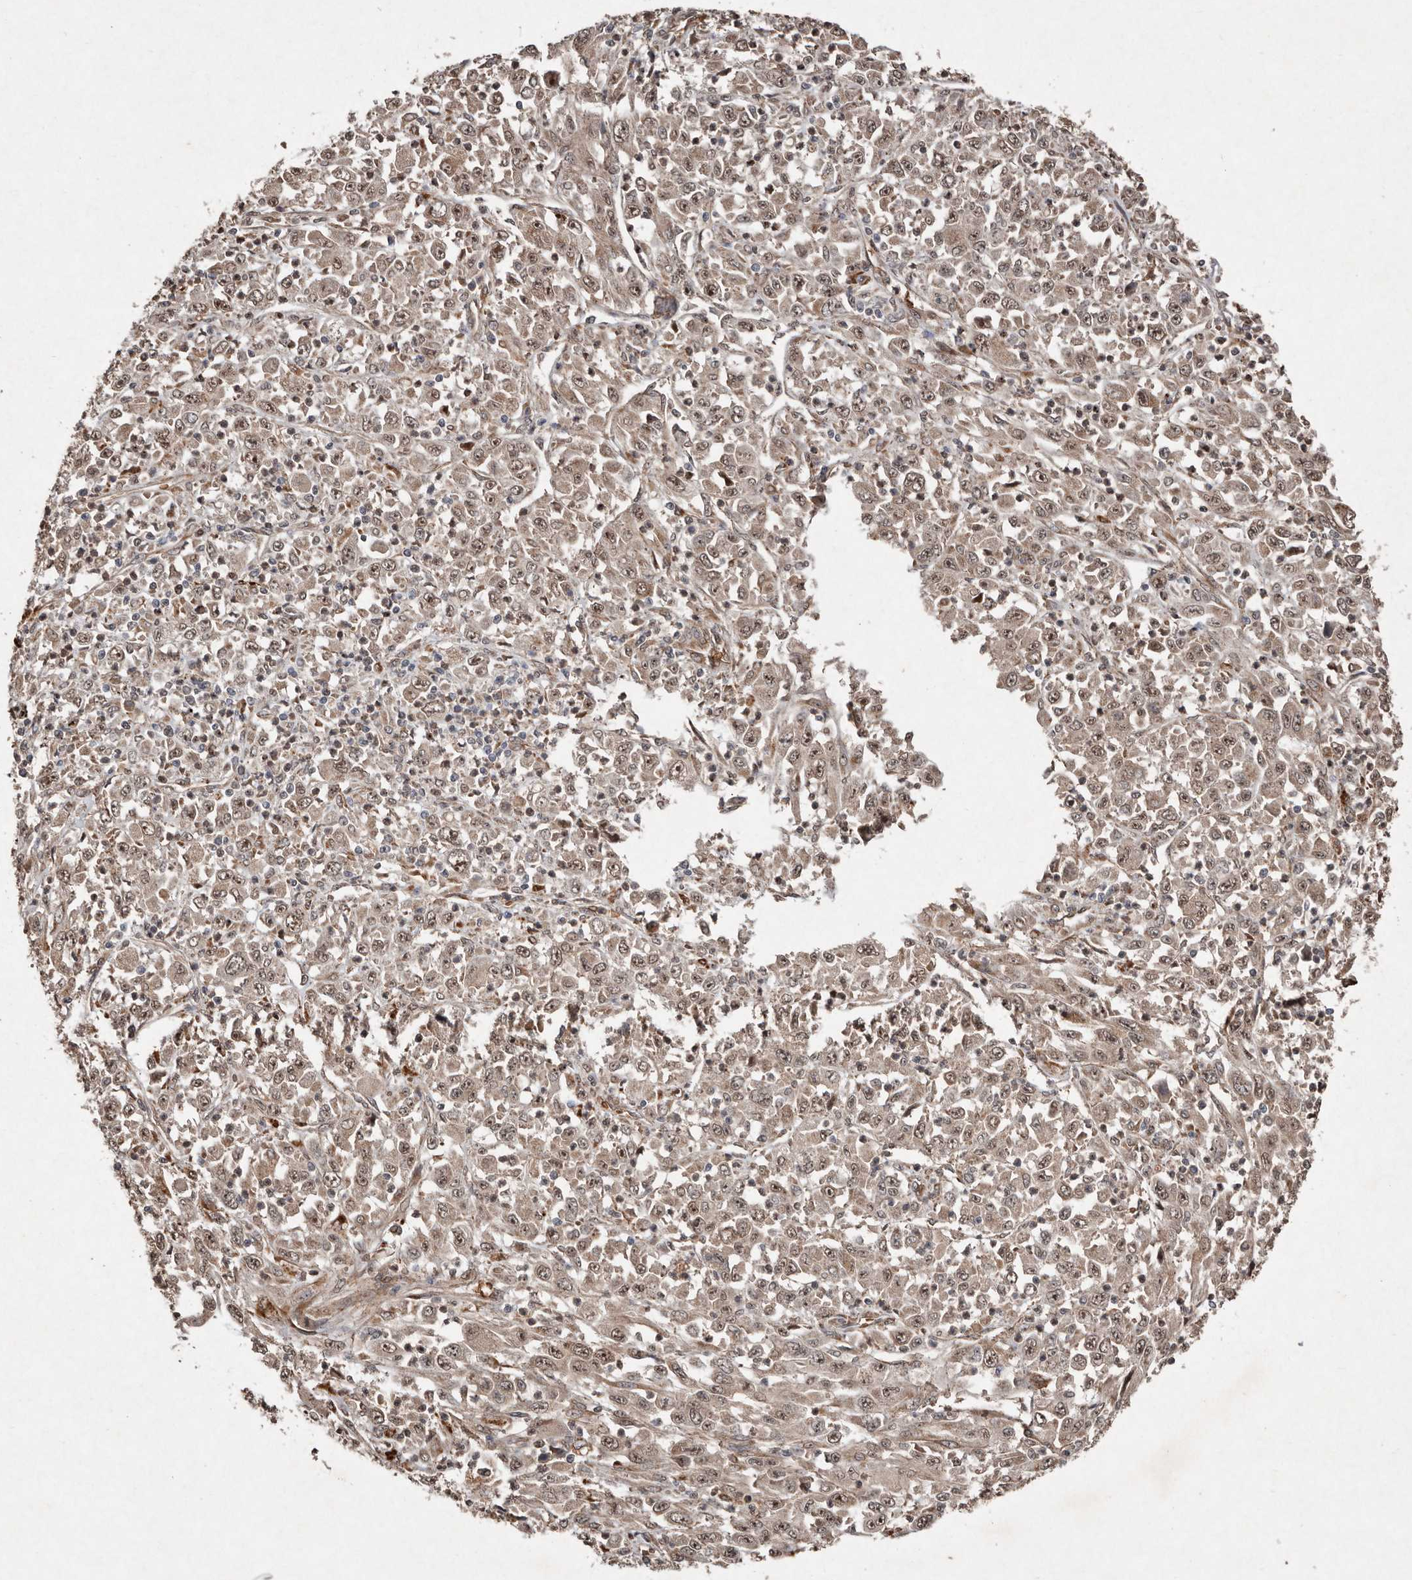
{"staining": {"intensity": "moderate", "quantity": ">75%", "location": "nuclear"}, "tissue": "melanoma", "cell_type": "Tumor cells", "image_type": "cancer", "snomed": [{"axis": "morphology", "description": "Malignant melanoma, Metastatic site"}, {"axis": "topography", "description": "Skin"}], "caption": "Melanoma stained with IHC reveals moderate nuclear staining in about >75% of tumor cells.", "gene": "DIP2C", "patient": {"sex": "female", "age": 56}}